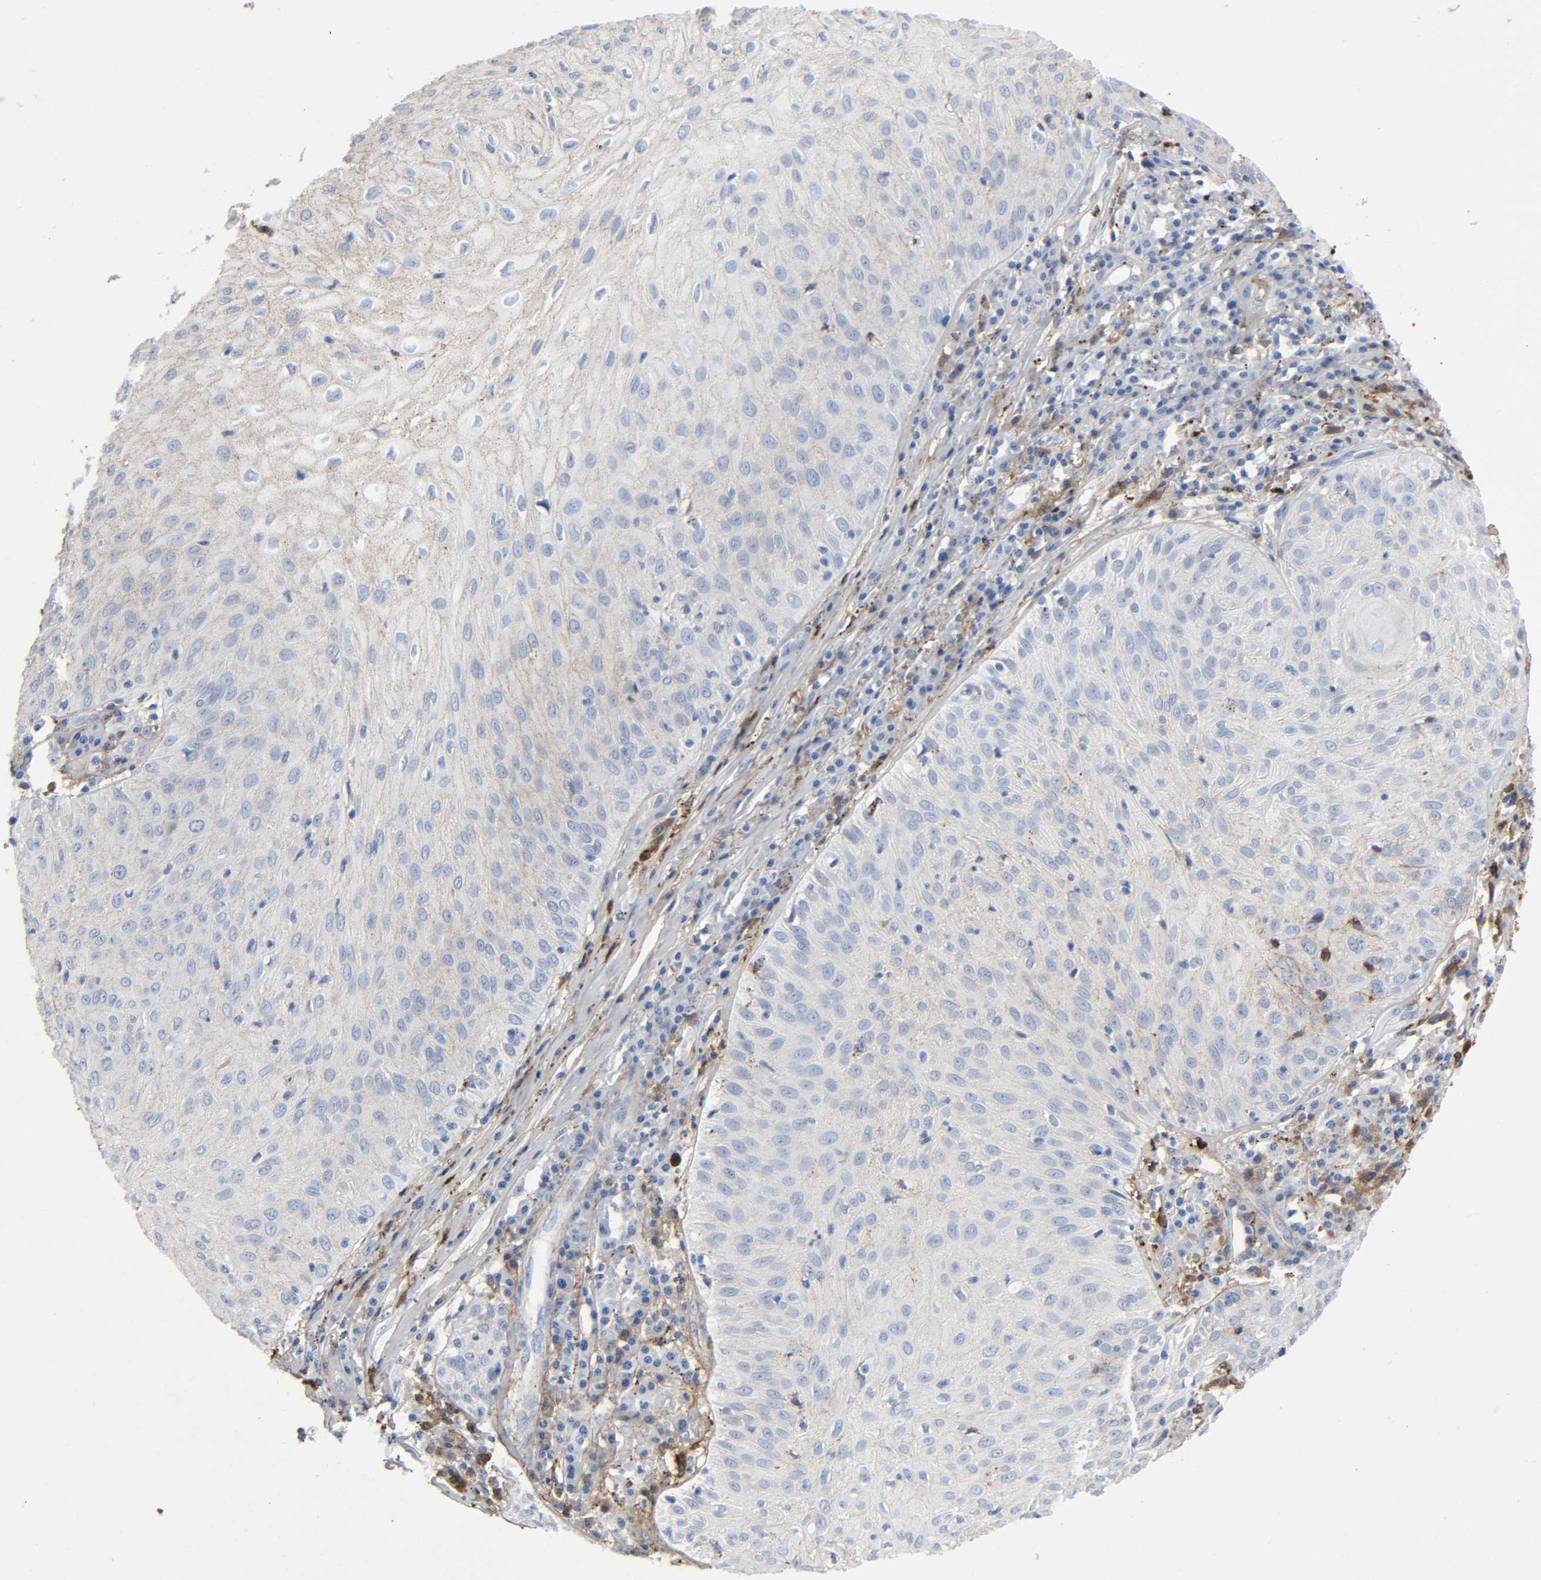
{"staining": {"intensity": "weak", "quantity": "25%-75%", "location": "cytoplasmic/membranous"}, "tissue": "skin cancer", "cell_type": "Tumor cells", "image_type": "cancer", "snomed": [{"axis": "morphology", "description": "Squamous cell carcinoma, NOS"}, {"axis": "topography", "description": "Skin"}], "caption": "Human skin cancer (squamous cell carcinoma) stained with a protein marker reveals weak staining in tumor cells.", "gene": "C3", "patient": {"sex": "male", "age": 65}}